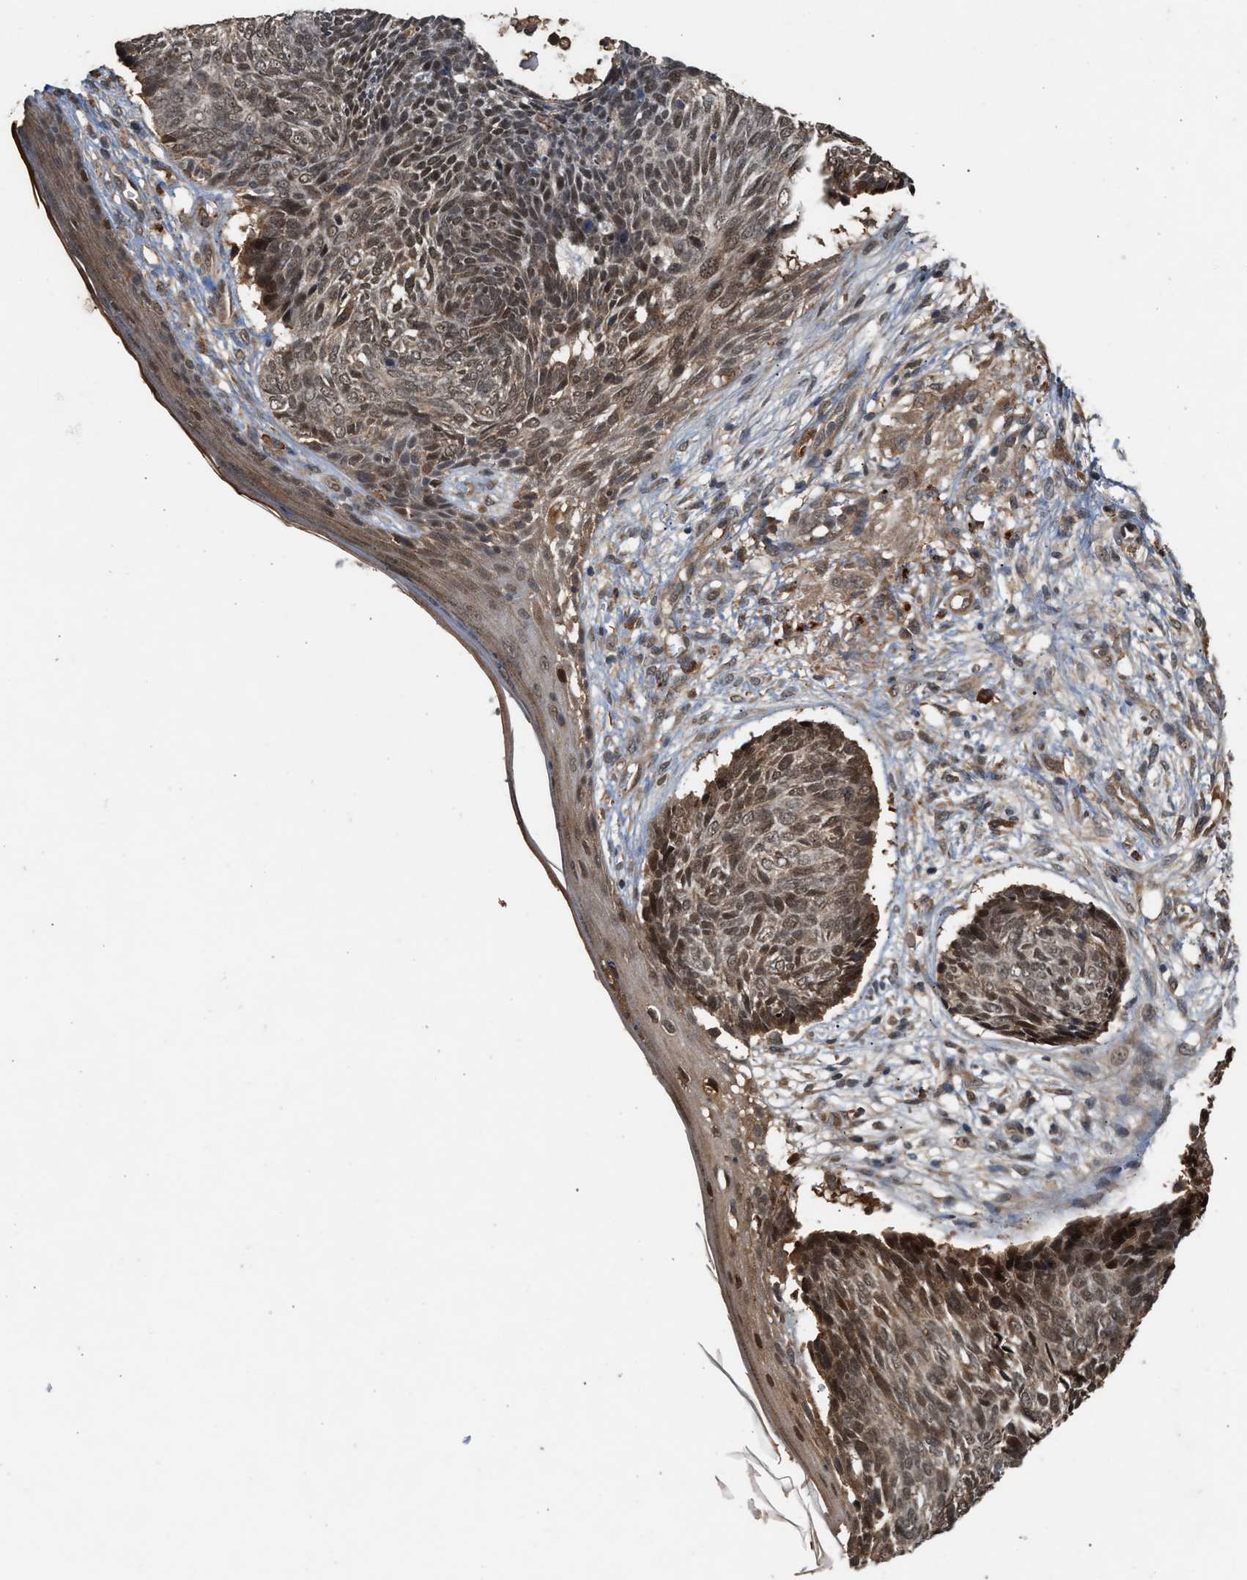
{"staining": {"intensity": "moderate", "quantity": ">75%", "location": "nuclear"}, "tissue": "skin cancer", "cell_type": "Tumor cells", "image_type": "cancer", "snomed": [{"axis": "morphology", "description": "Basal cell carcinoma"}, {"axis": "topography", "description": "Skin"}], "caption": "Skin cancer stained with DAB (3,3'-diaminobenzidine) IHC demonstrates medium levels of moderate nuclear expression in about >75% of tumor cells. Nuclei are stained in blue.", "gene": "RUSC2", "patient": {"sex": "female", "age": 84}}